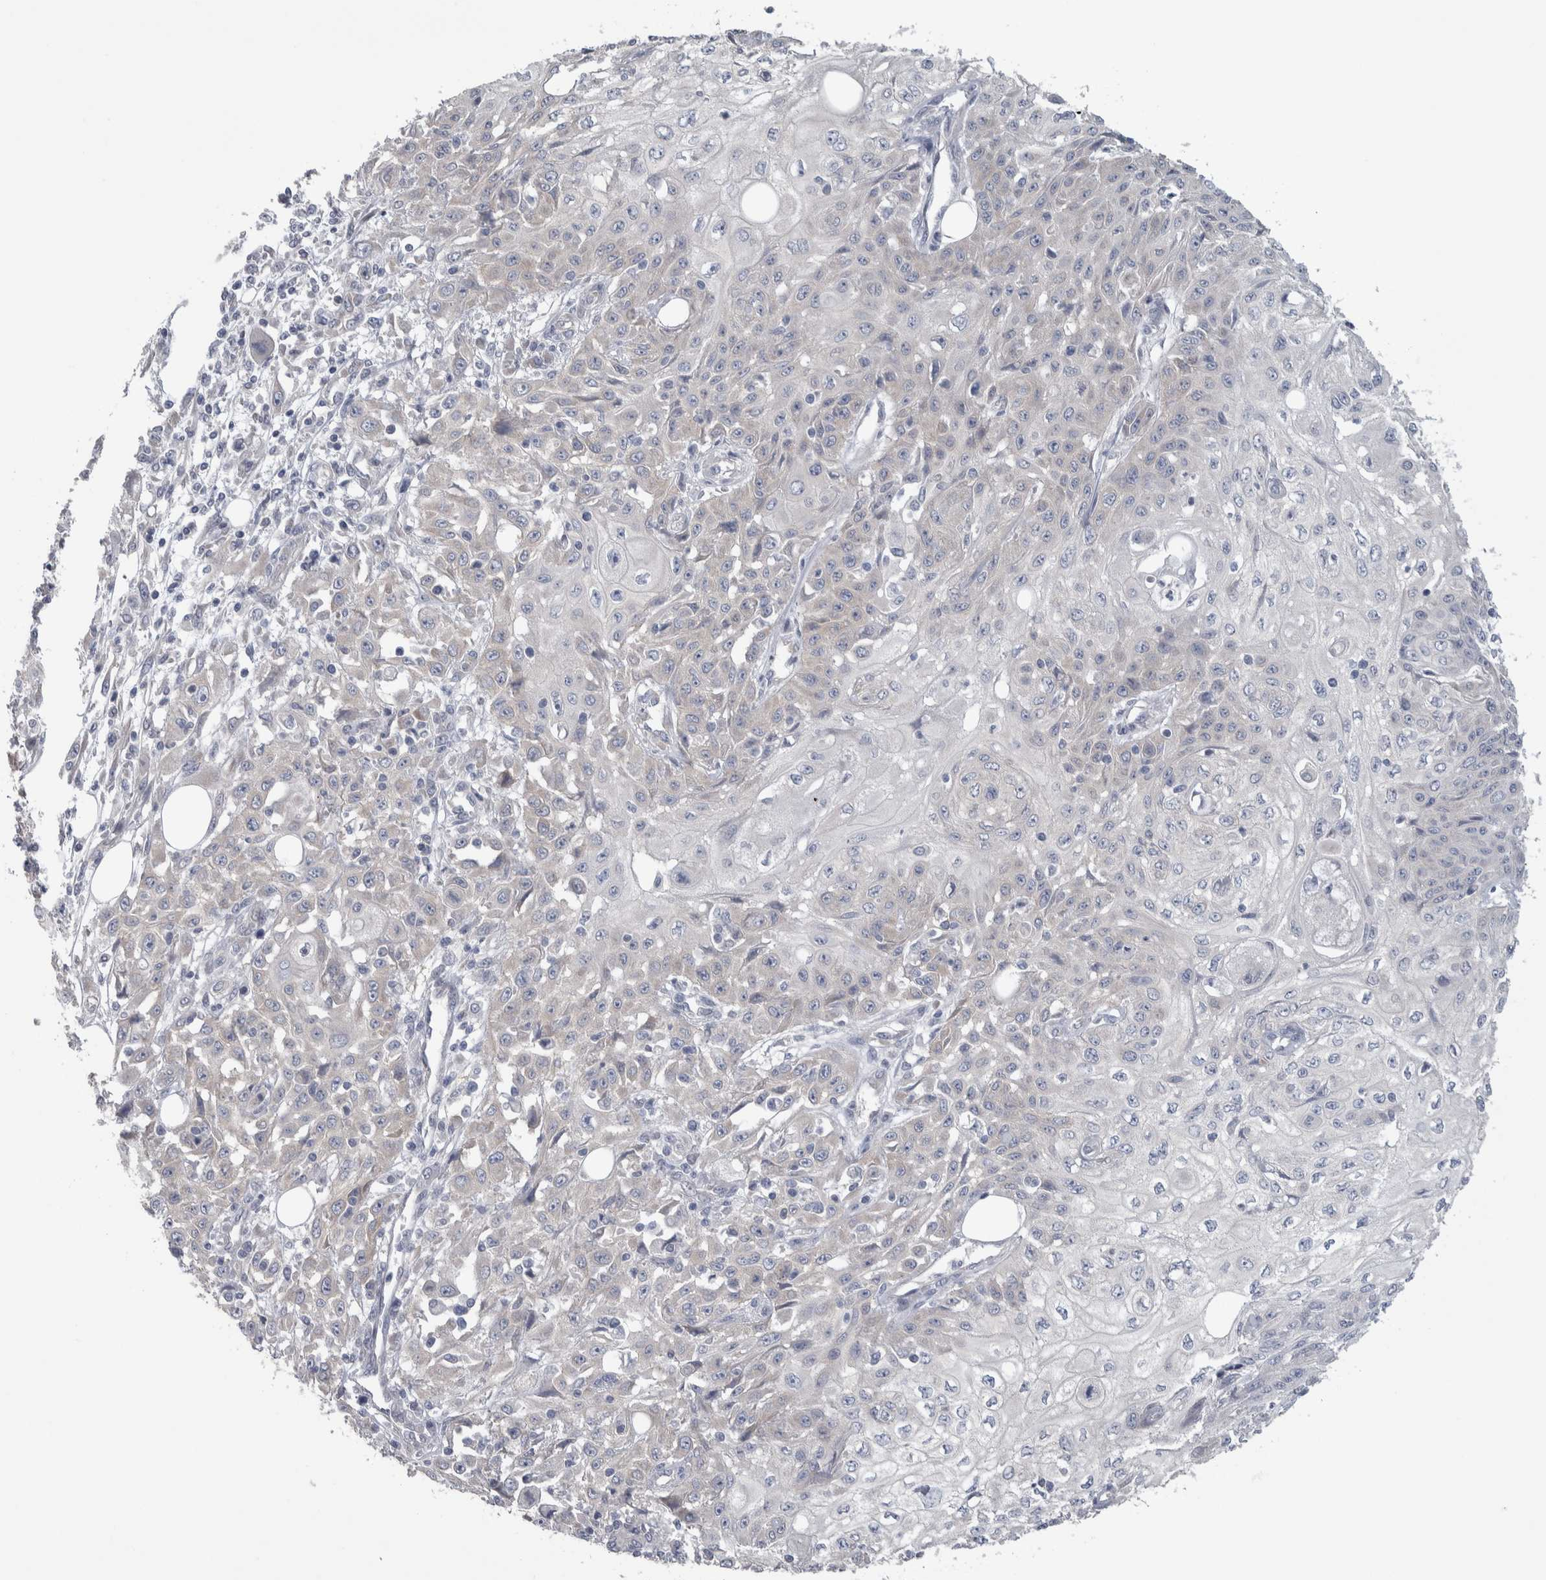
{"staining": {"intensity": "negative", "quantity": "none", "location": "none"}, "tissue": "skin cancer", "cell_type": "Tumor cells", "image_type": "cancer", "snomed": [{"axis": "morphology", "description": "Squamous cell carcinoma, NOS"}, {"axis": "morphology", "description": "Squamous cell carcinoma, metastatic, NOS"}, {"axis": "topography", "description": "Skin"}, {"axis": "topography", "description": "Lymph node"}], "caption": "Image shows no significant protein staining in tumor cells of skin squamous cell carcinoma.", "gene": "GPHN", "patient": {"sex": "male", "age": 75}}